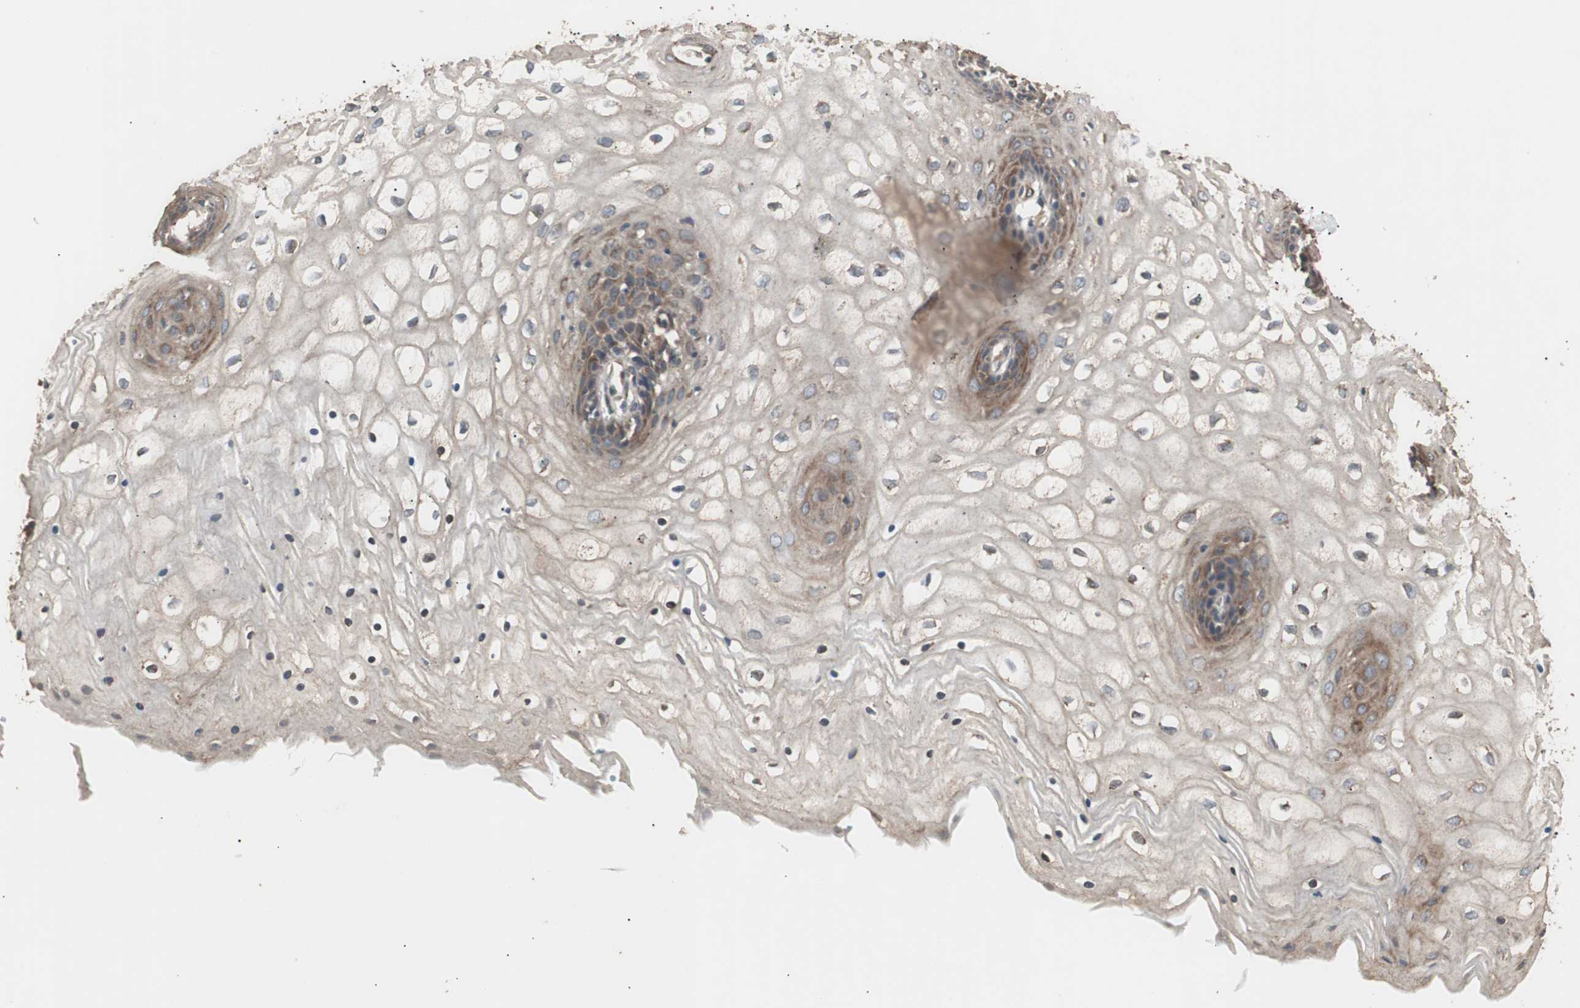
{"staining": {"intensity": "moderate", "quantity": ">75%", "location": "cytoplasmic/membranous"}, "tissue": "vagina", "cell_type": "Squamous epithelial cells", "image_type": "normal", "snomed": [{"axis": "morphology", "description": "Normal tissue, NOS"}, {"axis": "topography", "description": "Vagina"}], "caption": "Normal vagina was stained to show a protein in brown. There is medium levels of moderate cytoplasmic/membranous staining in approximately >75% of squamous epithelial cells. The protein is shown in brown color, while the nuclei are stained blue.", "gene": "LZTS1", "patient": {"sex": "female", "age": 34}}